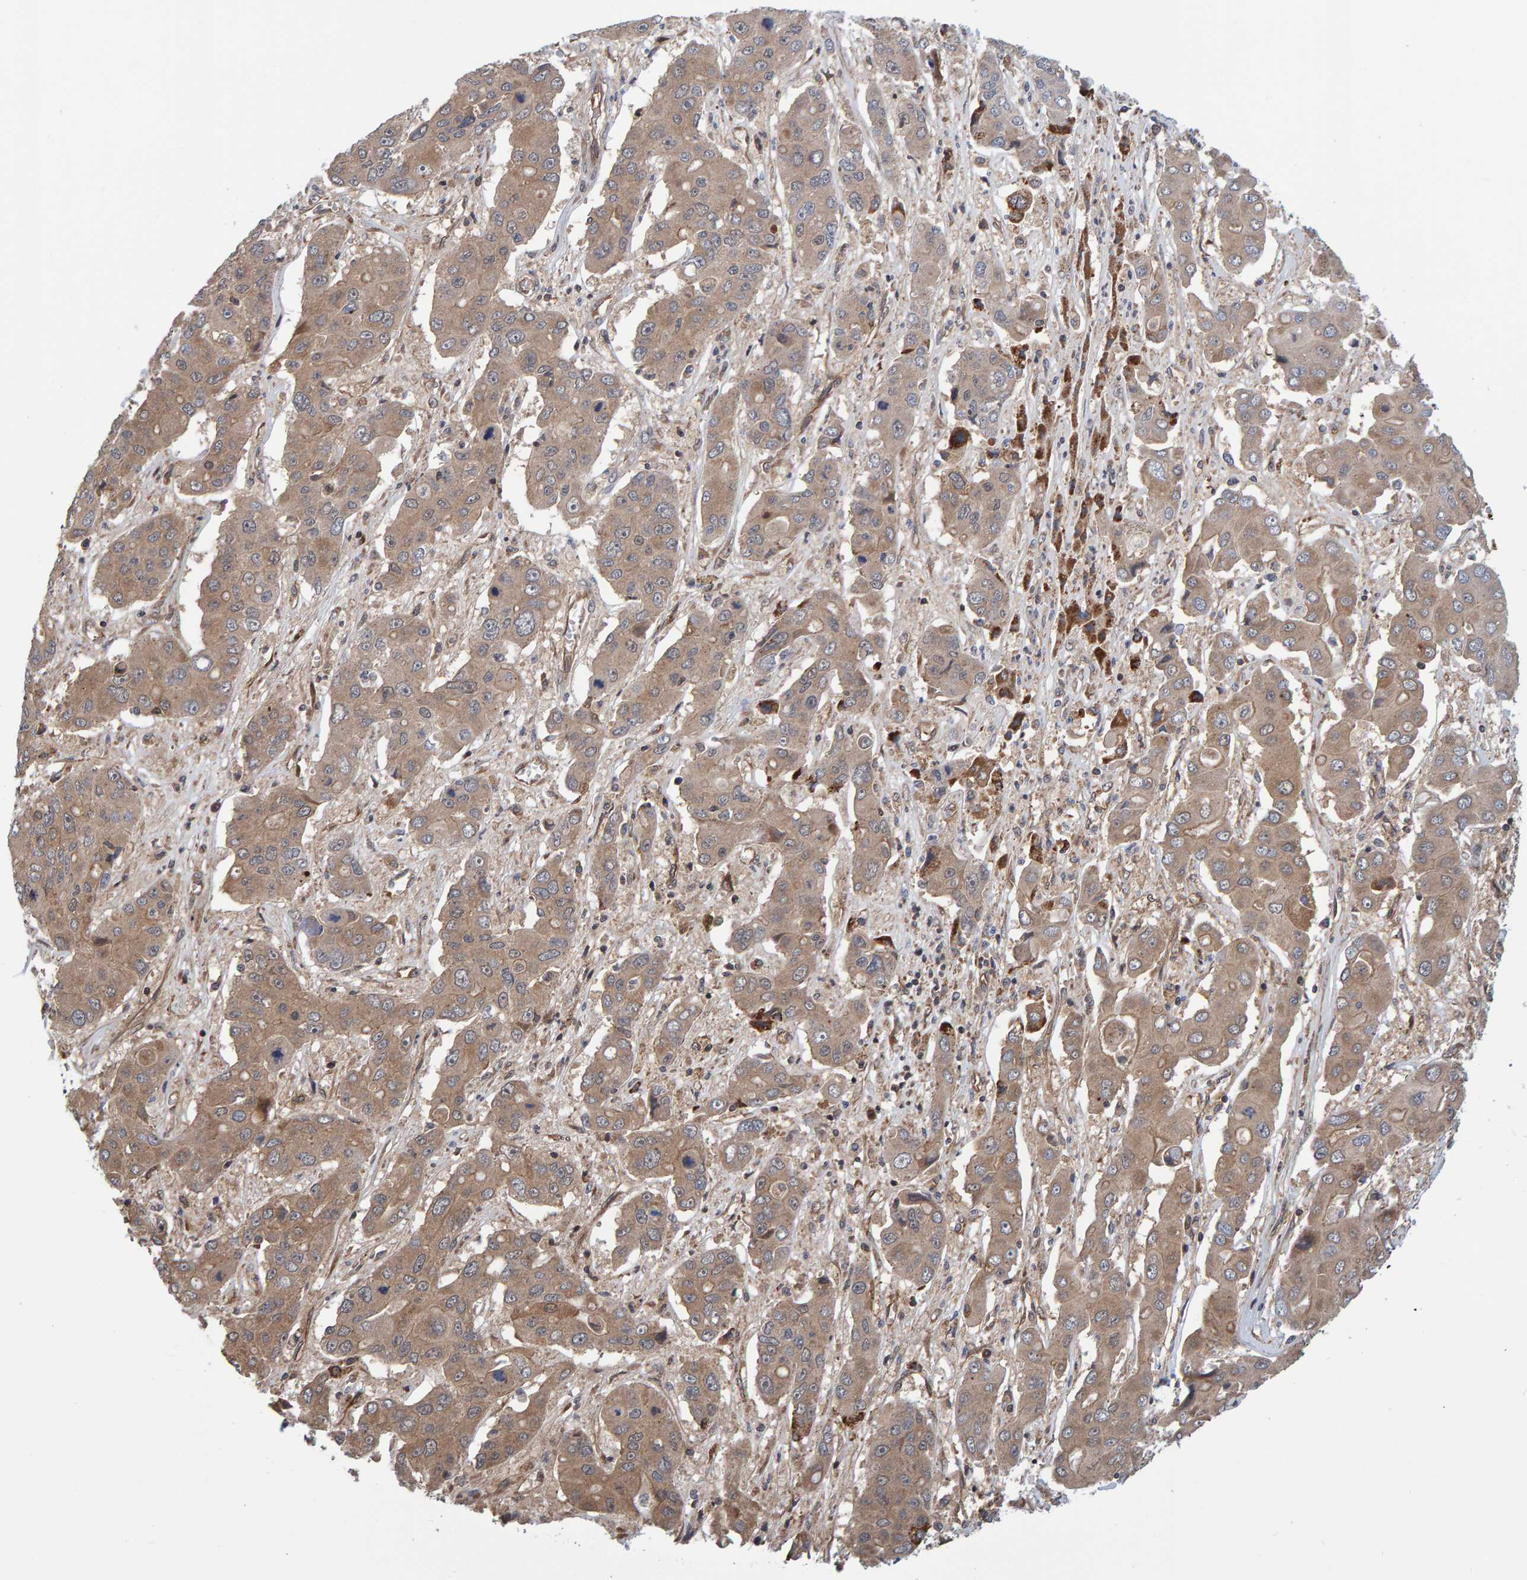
{"staining": {"intensity": "moderate", "quantity": ">75%", "location": "cytoplasmic/membranous"}, "tissue": "liver cancer", "cell_type": "Tumor cells", "image_type": "cancer", "snomed": [{"axis": "morphology", "description": "Cholangiocarcinoma"}, {"axis": "topography", "description": "Liver"}], "caption": "Liver cholangiocarcinoma stained with a protein marker reveals moderate staining in tumor cells.", "gene": "SCRN2", "patient": {"sex": "male", "age": 67}}